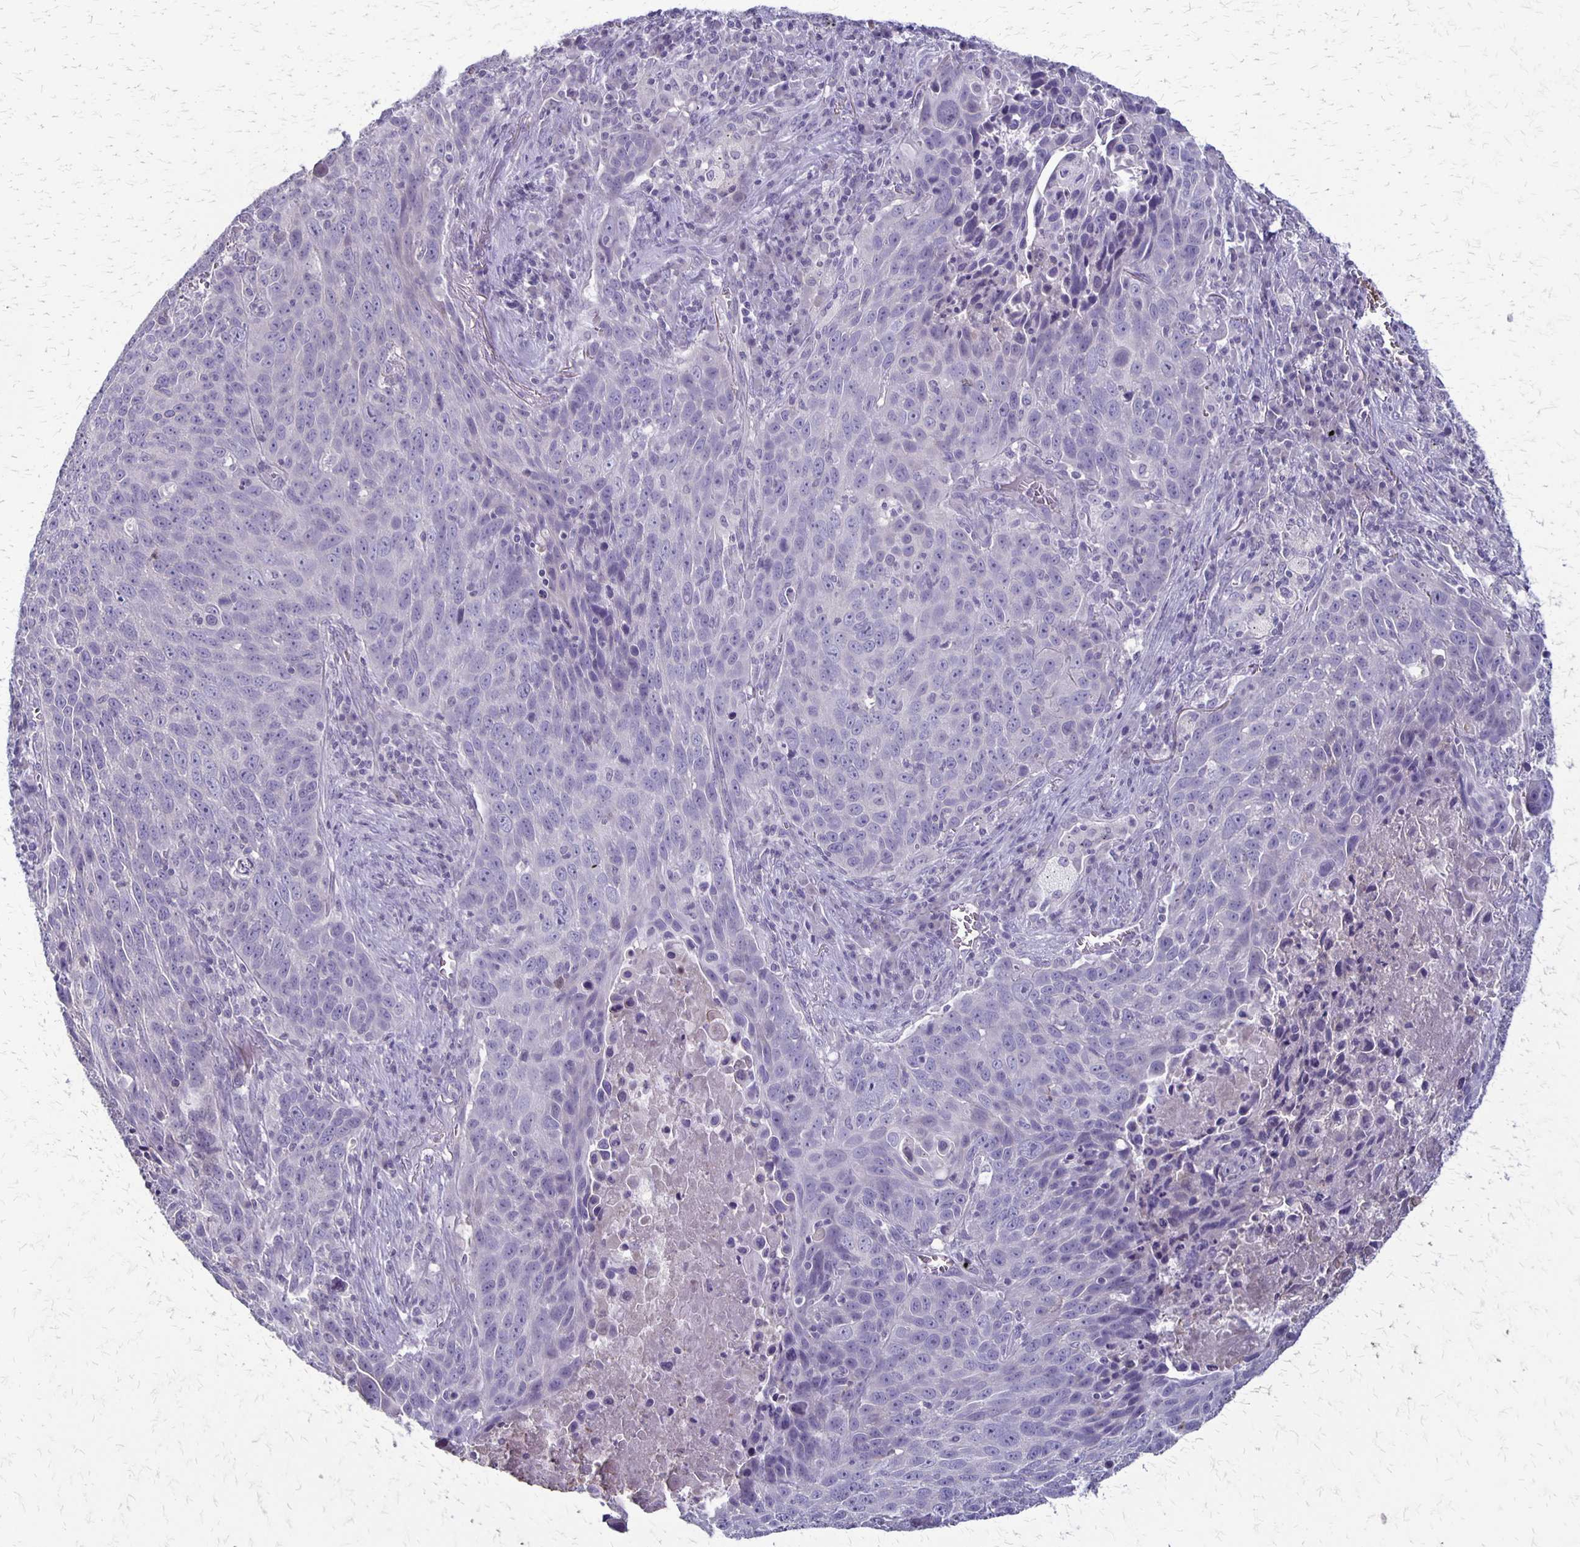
{"staining": {"intensity": "negative", "quantity": "none", "location": "none"}, "tissue": "lung cancer", "cell_type": "Tumor cells", "image_type": "cancer", "snomed": [{"axis": "morphology", "description": "Squamous cell carcinoma, NOS"}, {"axis": "topography", "description": "Lung"}], "caption": "An image of human lung cancer is negative for staining in tumor cells.", "gene": "SEPTIN5", "patient": {"sex": "male", "age": 78}}